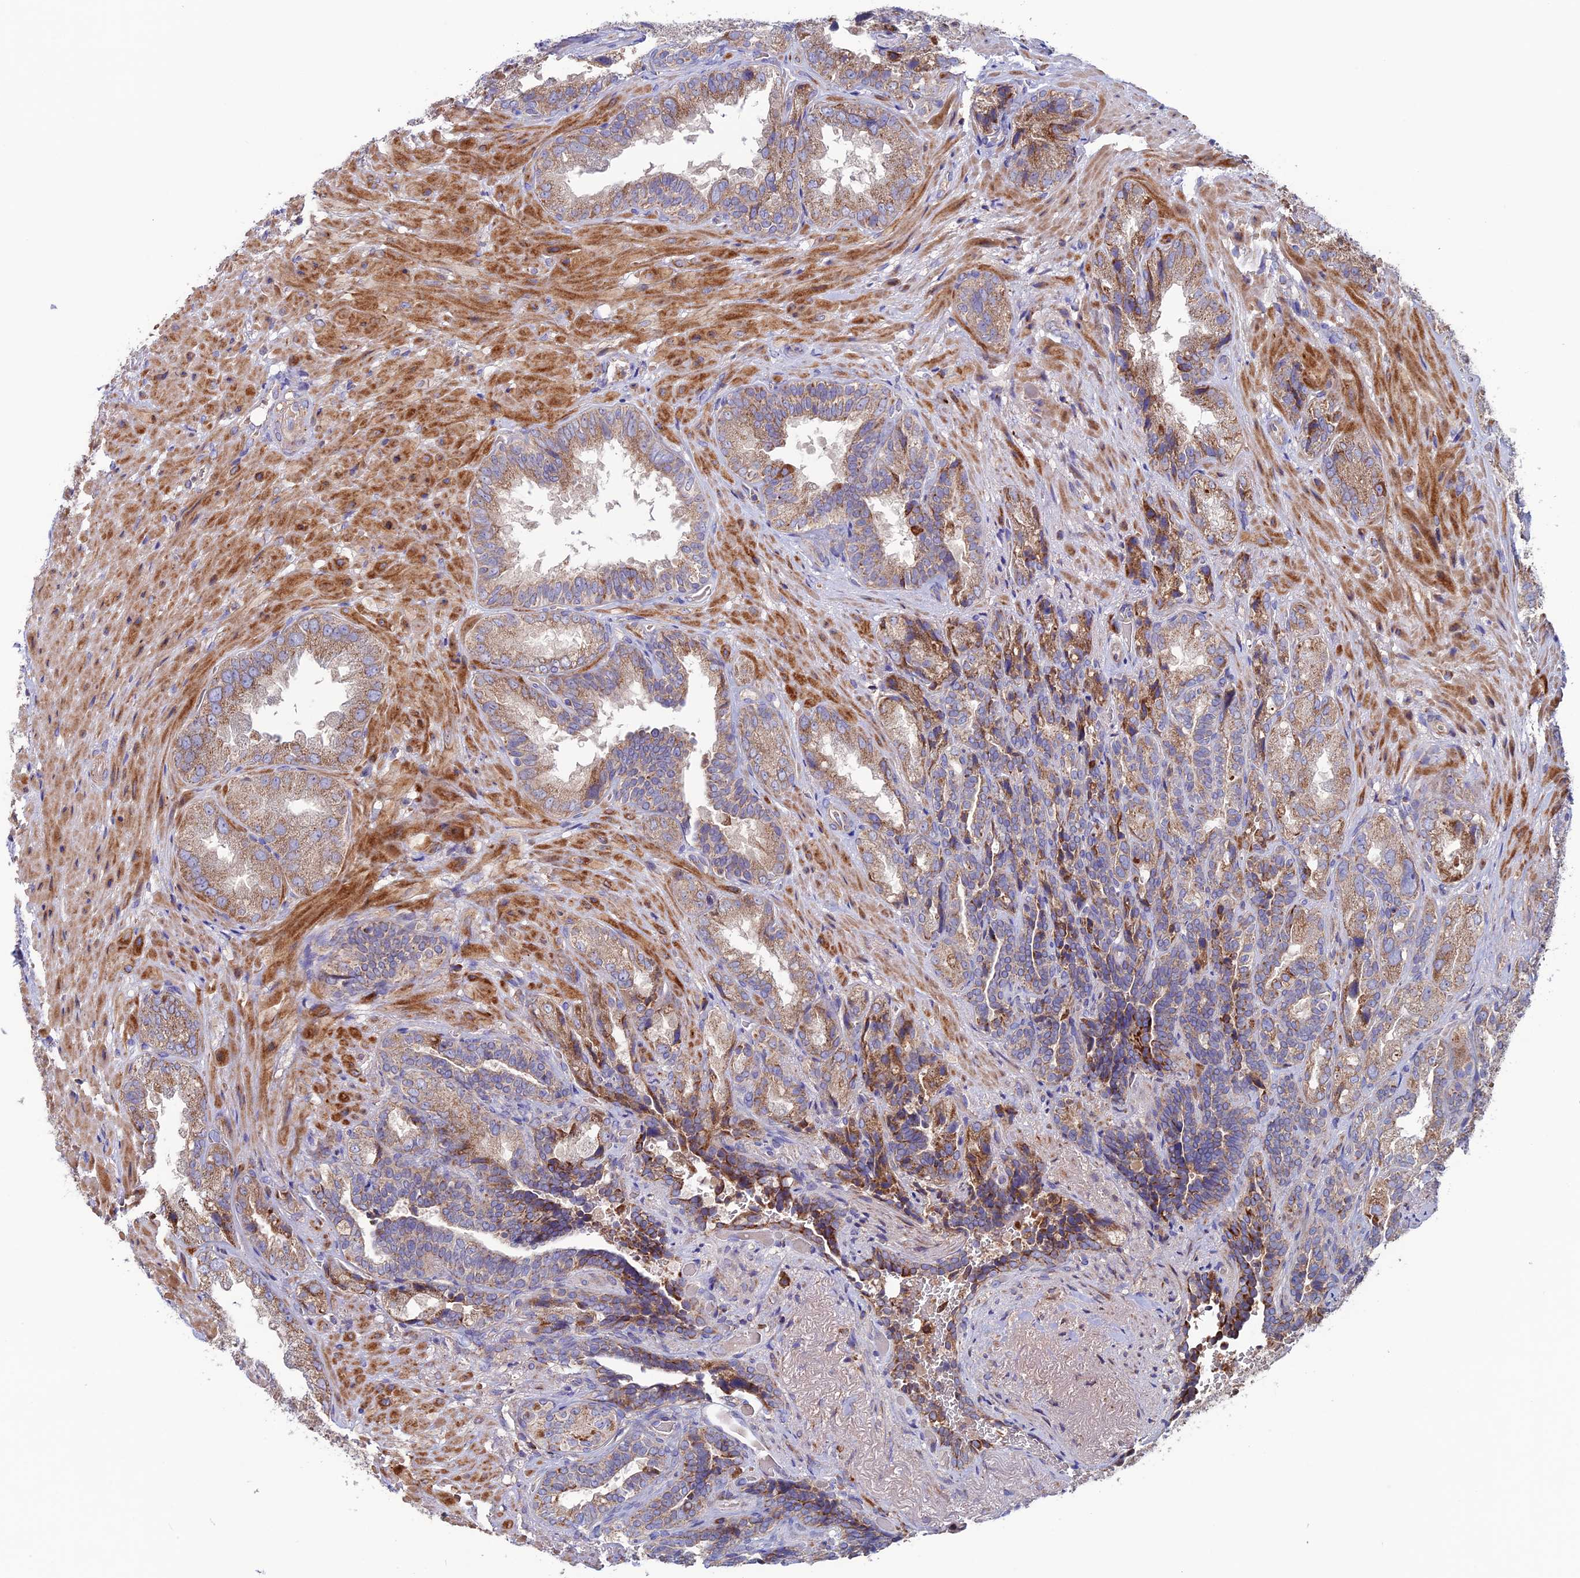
{"staining": {"intensity": "moderate", "quantity": ">75%", "location": "cytoplasmic/membranous"}, "tissue": "seminal vesicle", "cell_type": "Glandular cells", "image_type": "normal", "snomed": [{"axis": "morphology", "description": "Normal tissue, NOS"}, {"axis": "topography", "description": "Seminal veicle"}, {"axis": "topography", "description": "Peripheral nerve tissue"}], "caption": "Immunohistochemistry (IHC) image of unremarkable seminal vesicle stained for a protein (brown), which exhibits medium levels of moderate cytoplasmic/membranous expression in about >75% of glandular cells.", "gene": "SLC15A5", "patient": {"sex": "male", "age": 63}}